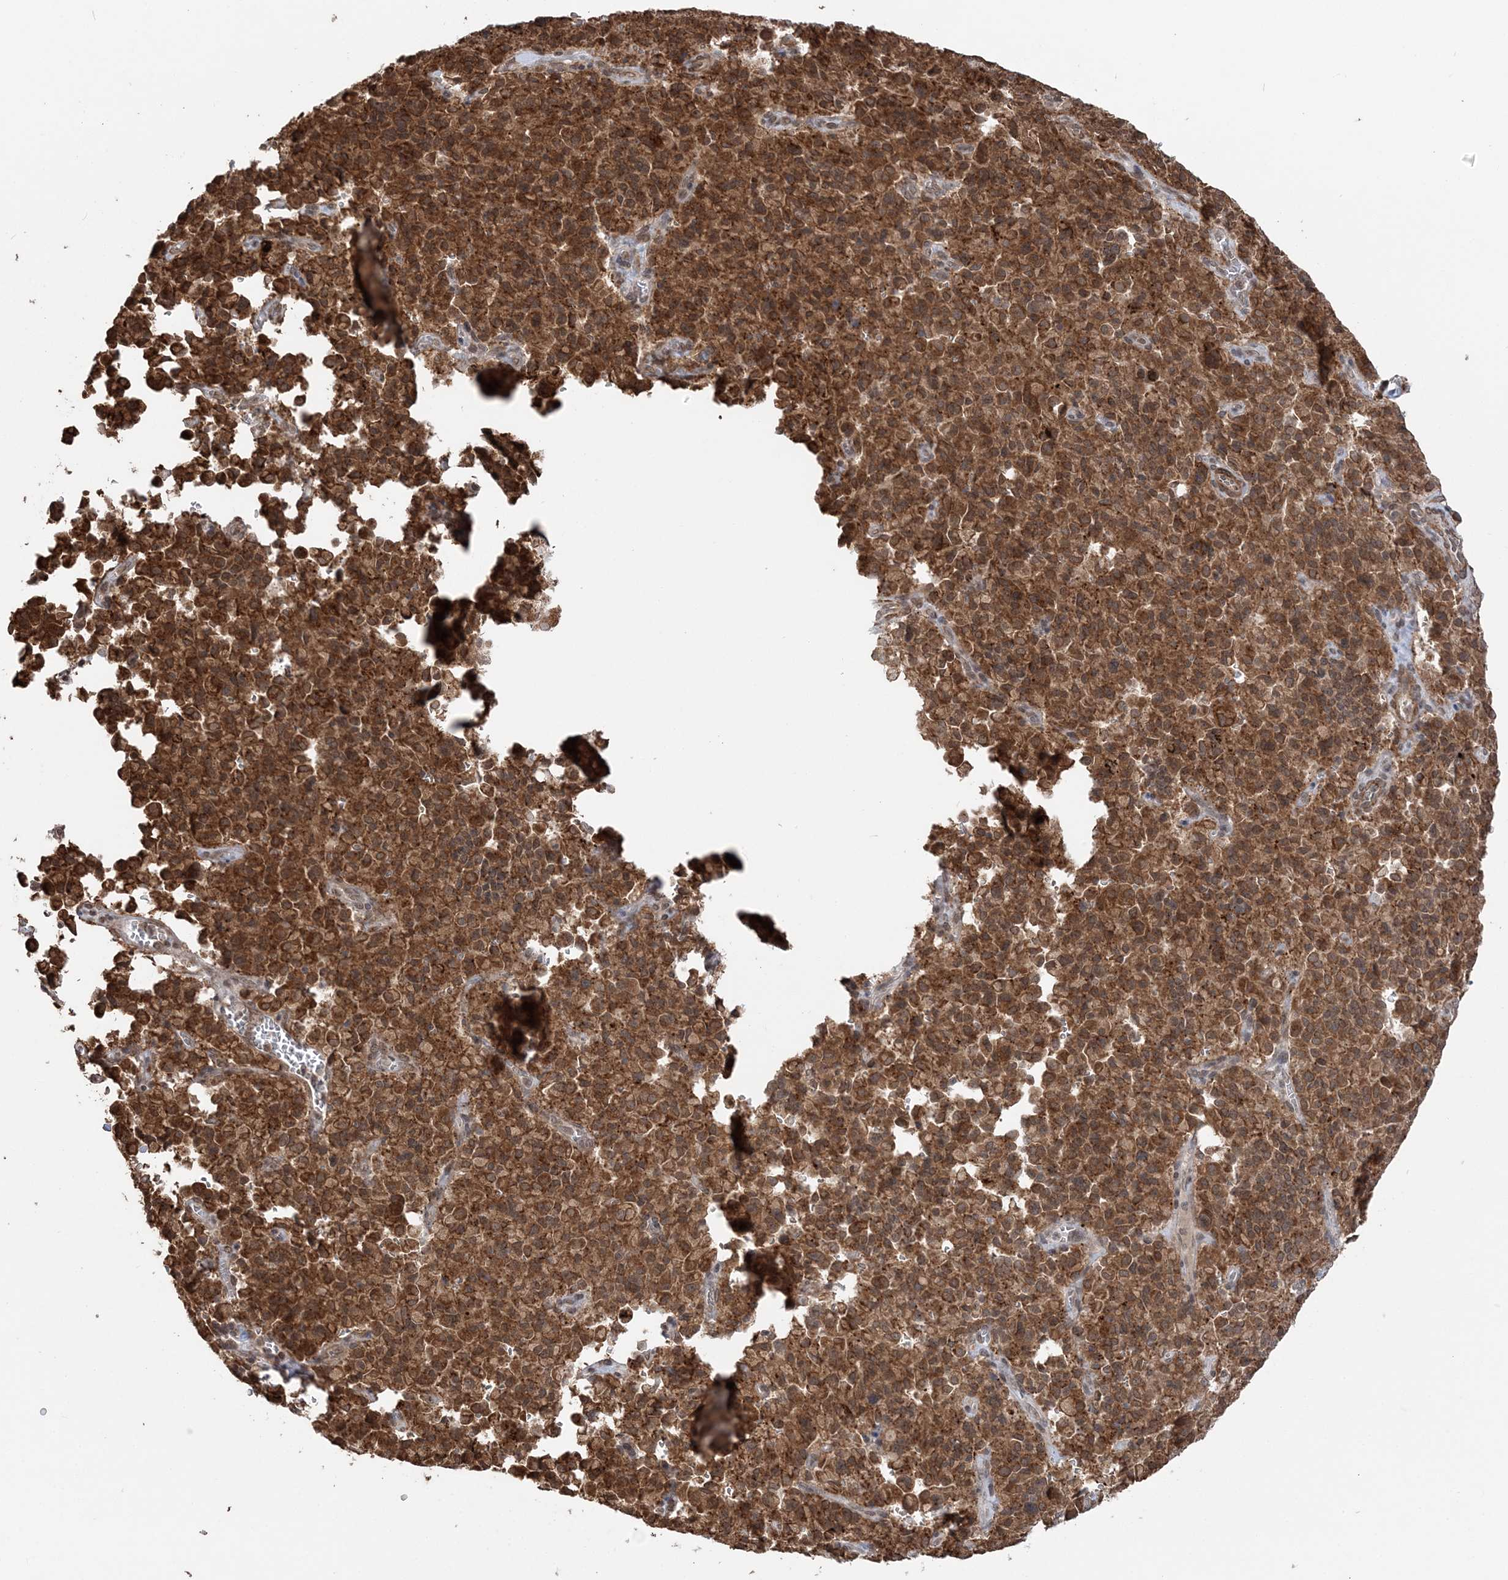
{"staining": {"intensity": "strong", "quantity": ">75%", "location": "cytoplasmic/membranous"}, "tissue": "pancreatic cancer", "cell_type": "Tumor cells", "image_type": "cancer", "snomed": [{"axis": "morphology", "description": "Adenocarcinoma, NOS"}, {"axis": "topography", "description": "Pancreas"}], "caption": "Immunohistochemical staining of pancreatic cancer (adenocarcinoma) reveals high levels of strong cytoplasmic/membranous positivity in approximately >75% of tumor cells. (IHC, brightfield microscopy, high magnification).", "gene": "TMED10", "patient": {"sex": "male", "age": 65}}